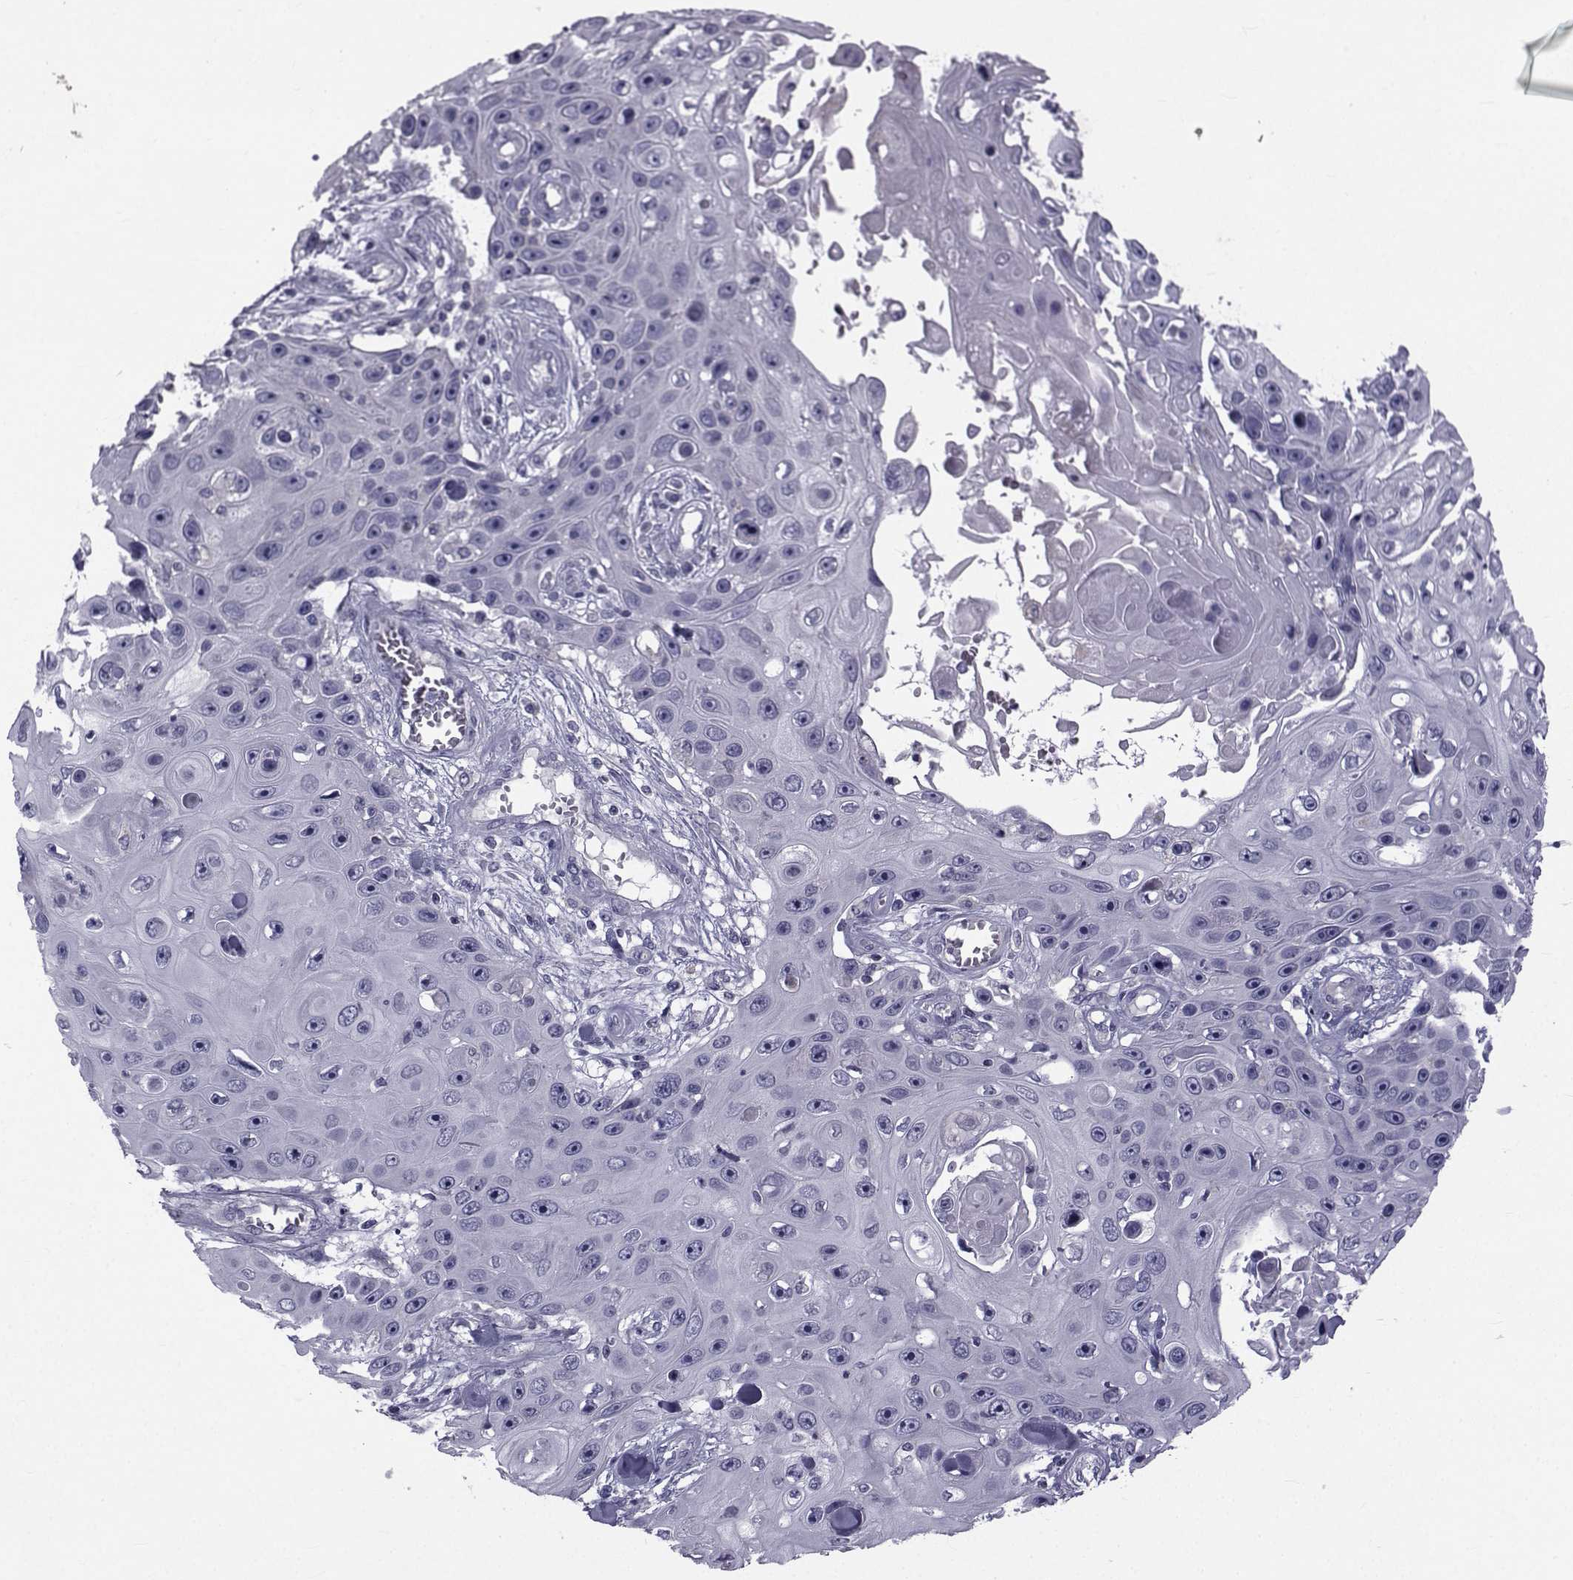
{"staining": {"intensity": "negative", "quantity": "none", "location": "none"}, "tissue": "skin cancer", "cell_type": "Tumor cells", "image_type": "cancer", "snomed": [{"axis": "morphology", "description": "Squamous cell carcinoma, NOS"}, {"axis": "topography", "description": "Skin"}], "caption": "Squamous cell carcinoma (skin) was stained to show a protein in brown. There is no significant staining in tumor cells. Brightfield microscopy of immunohistochemistry stained with DAB (brown) and hematoxylin (blue), captured at high magnification.", "gene": "FDXR", "patient": {"sex": "male", "age": 82}}